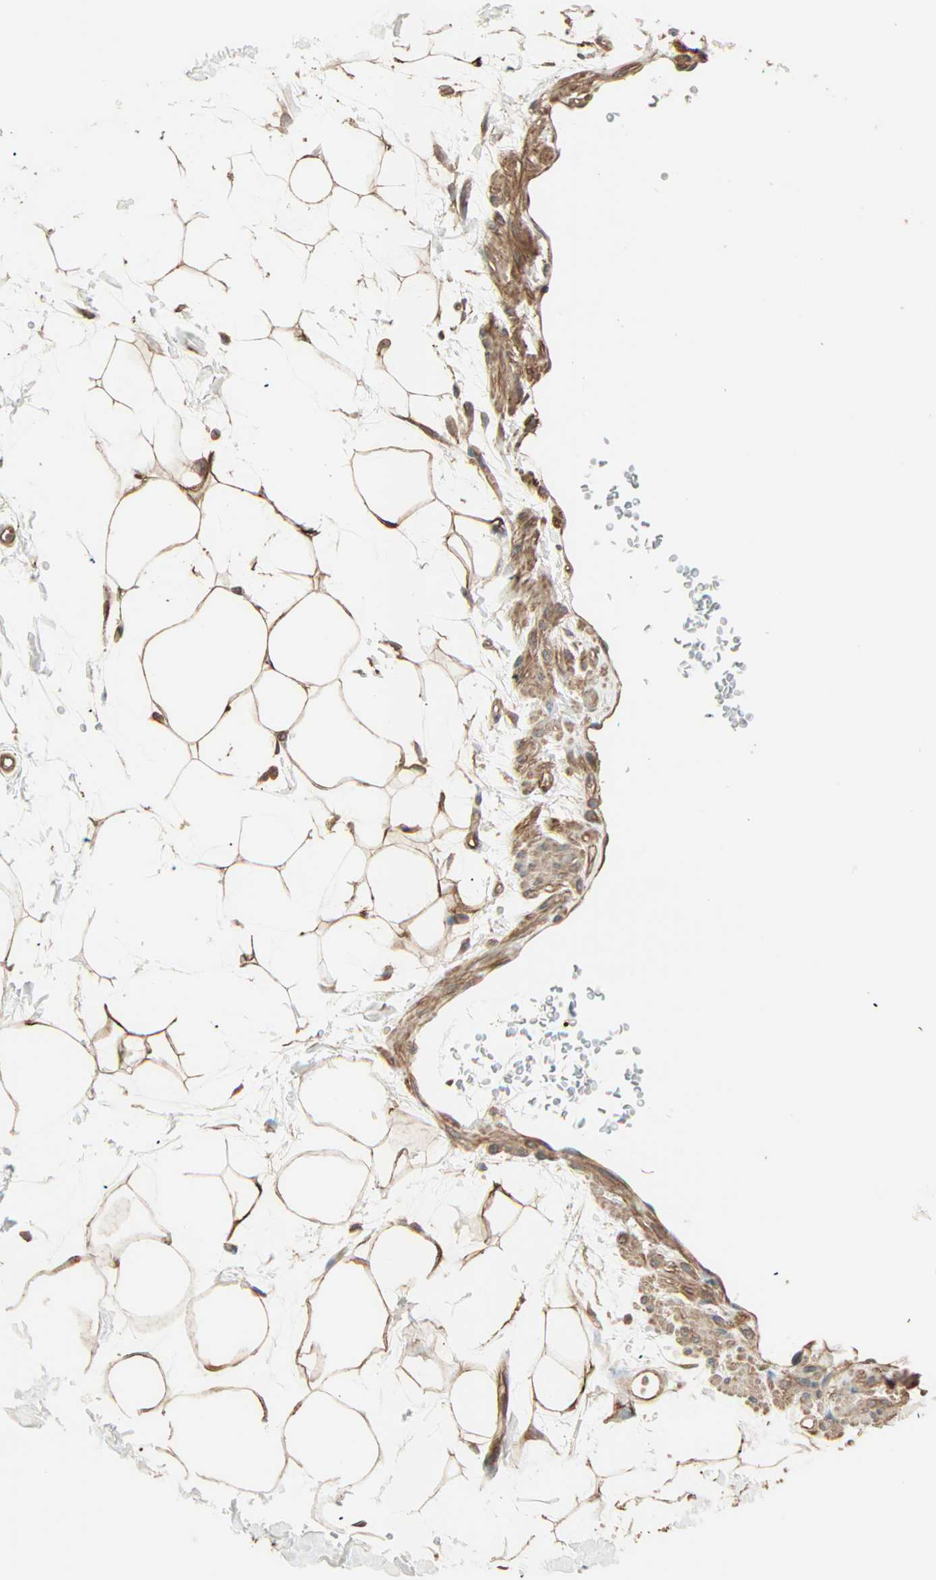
{"staining": {"intensity": "strong", "quantity": ">75%", "location": "cytoplasmic/membranous"}, "tissue": "adipose tissue", "cell_type": "Adipocytes", "image_type": "normal", "snomed": [{"axis": "morphology", "description": "Normal tissue, NOS"}, {"axis": "topography", "description": "Soft tissue"}], "caption": "Immunohistochemistry (IHC) staining of unremarkable adipose tissue, which shows high levels of strong cytoplasmic/membranous staining in about >75% of adipocytes indicating strong cytoplasmic/membranous protein expression. The staining was performed using DAB (3,3'-diaminobenzidine) (brown) for protein detection and nuclei were counterstained in hematoxylin (blue).", "gene": "GALNT3", "patient": {"sex": "male", "age": 72}}